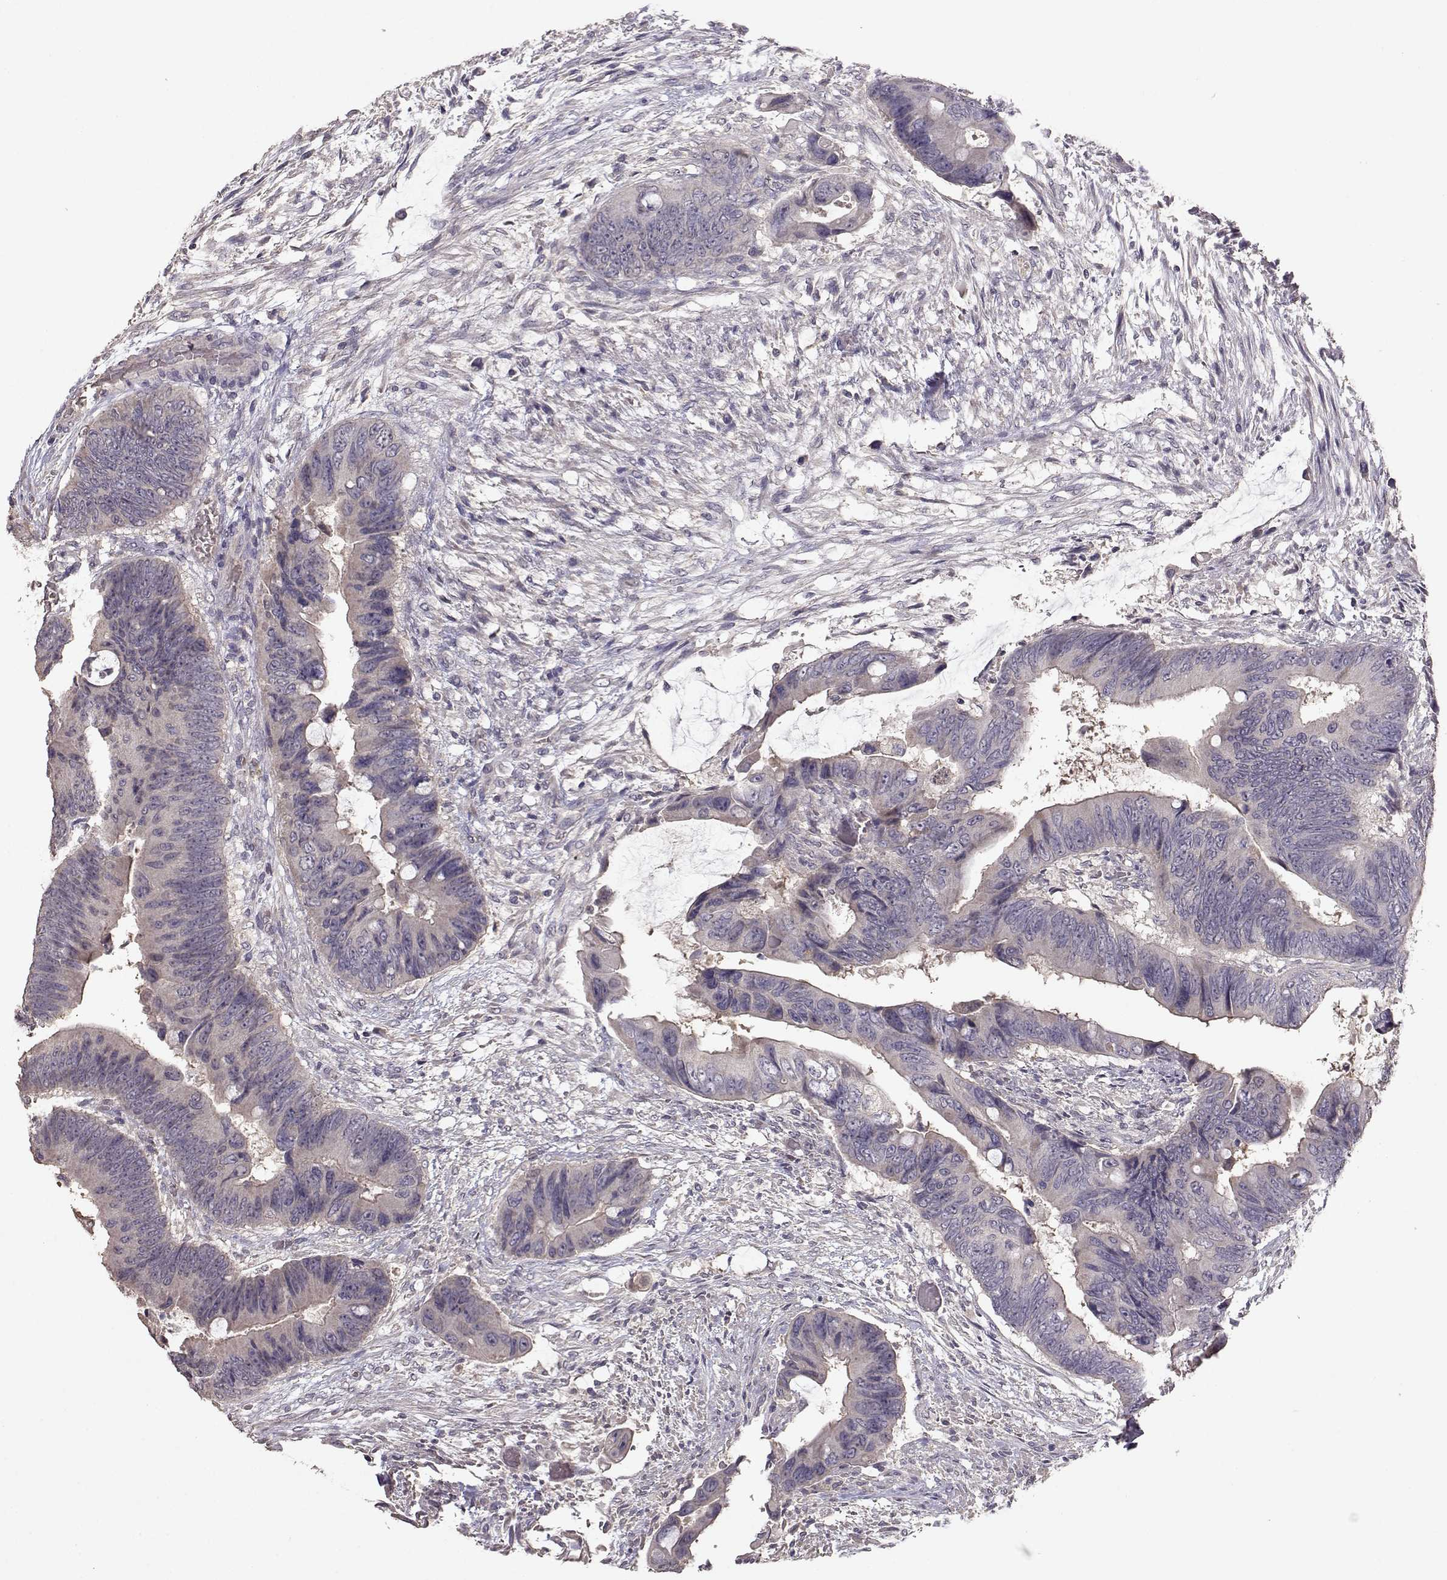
{"staining": {"intensity": "negative", "quantity": "none", "location": "none"}, "tissue": "colorectal cancer", "cell_type": "Tumor cells", "image_type": "cancer", "snomed": [{"axis": "morphology", "description": "Adenocarcinoma, NOS"}, {"axis": "topography", "description": "Rectum"}], "caption": "This is a photomicrograph of immunohistochemistry staining of adenocarcinoma (colorectal), which shows no staining in tumor cells.", "gene": "PMCH", "patient": {"sex": "male", "age": 63}}